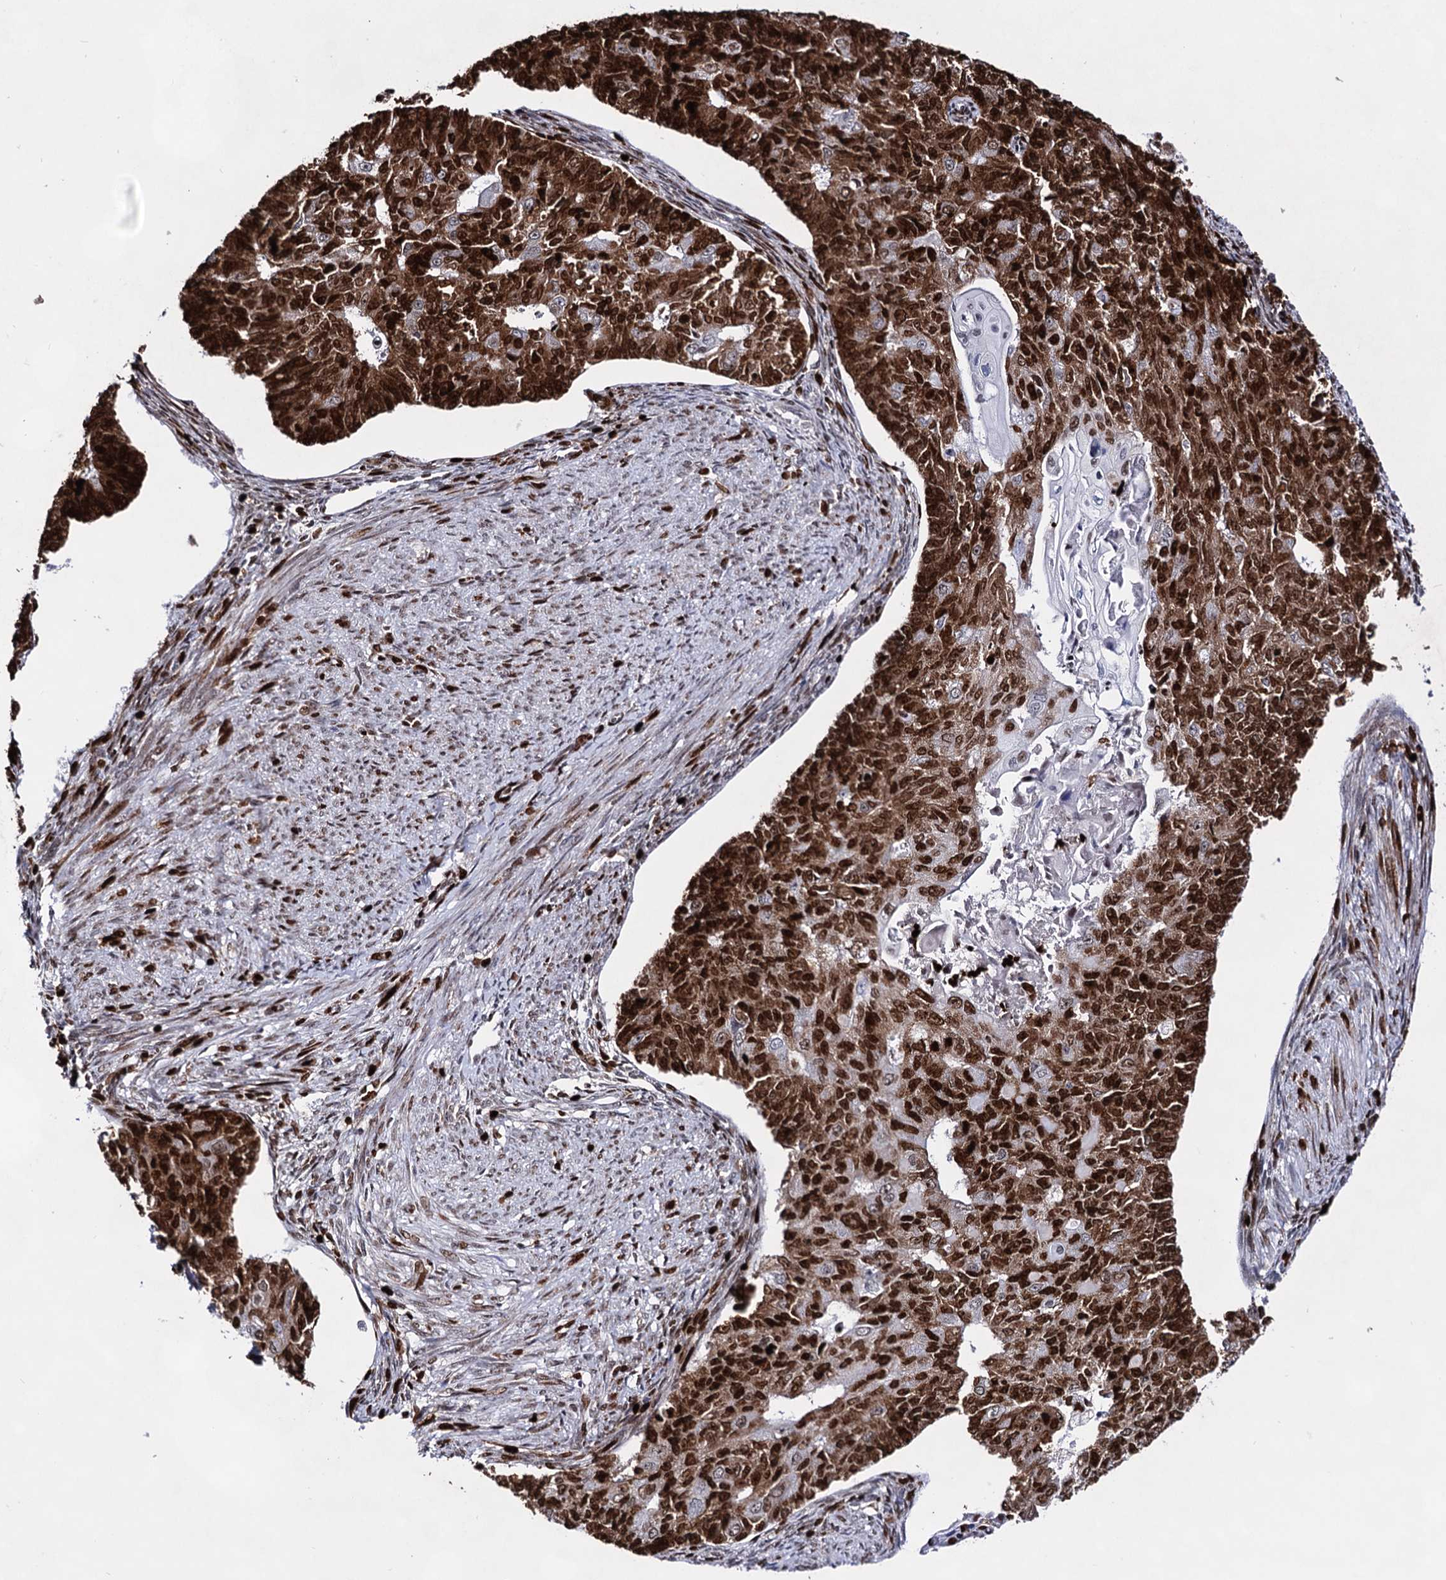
{"staining": {"intensity": "strong", "quantity": ">75%", "location": "nuclear"}, "tissue": "endometrial cancer", "cell_type": "Tumor cells", "image_type": "cancer", "snomed": [{"axis": "morphology", "description": "Adenocarcinoma, NOS"}, {"axis": "topography", "description": "Endometrium"}], "caption": "A high amount of strong nuclear positivity is identified in approximately >75% of tumor cells in endometrial cancer tissue.", "gene": "HMGB2", "patient": {"sex": "female", "age": 32}}